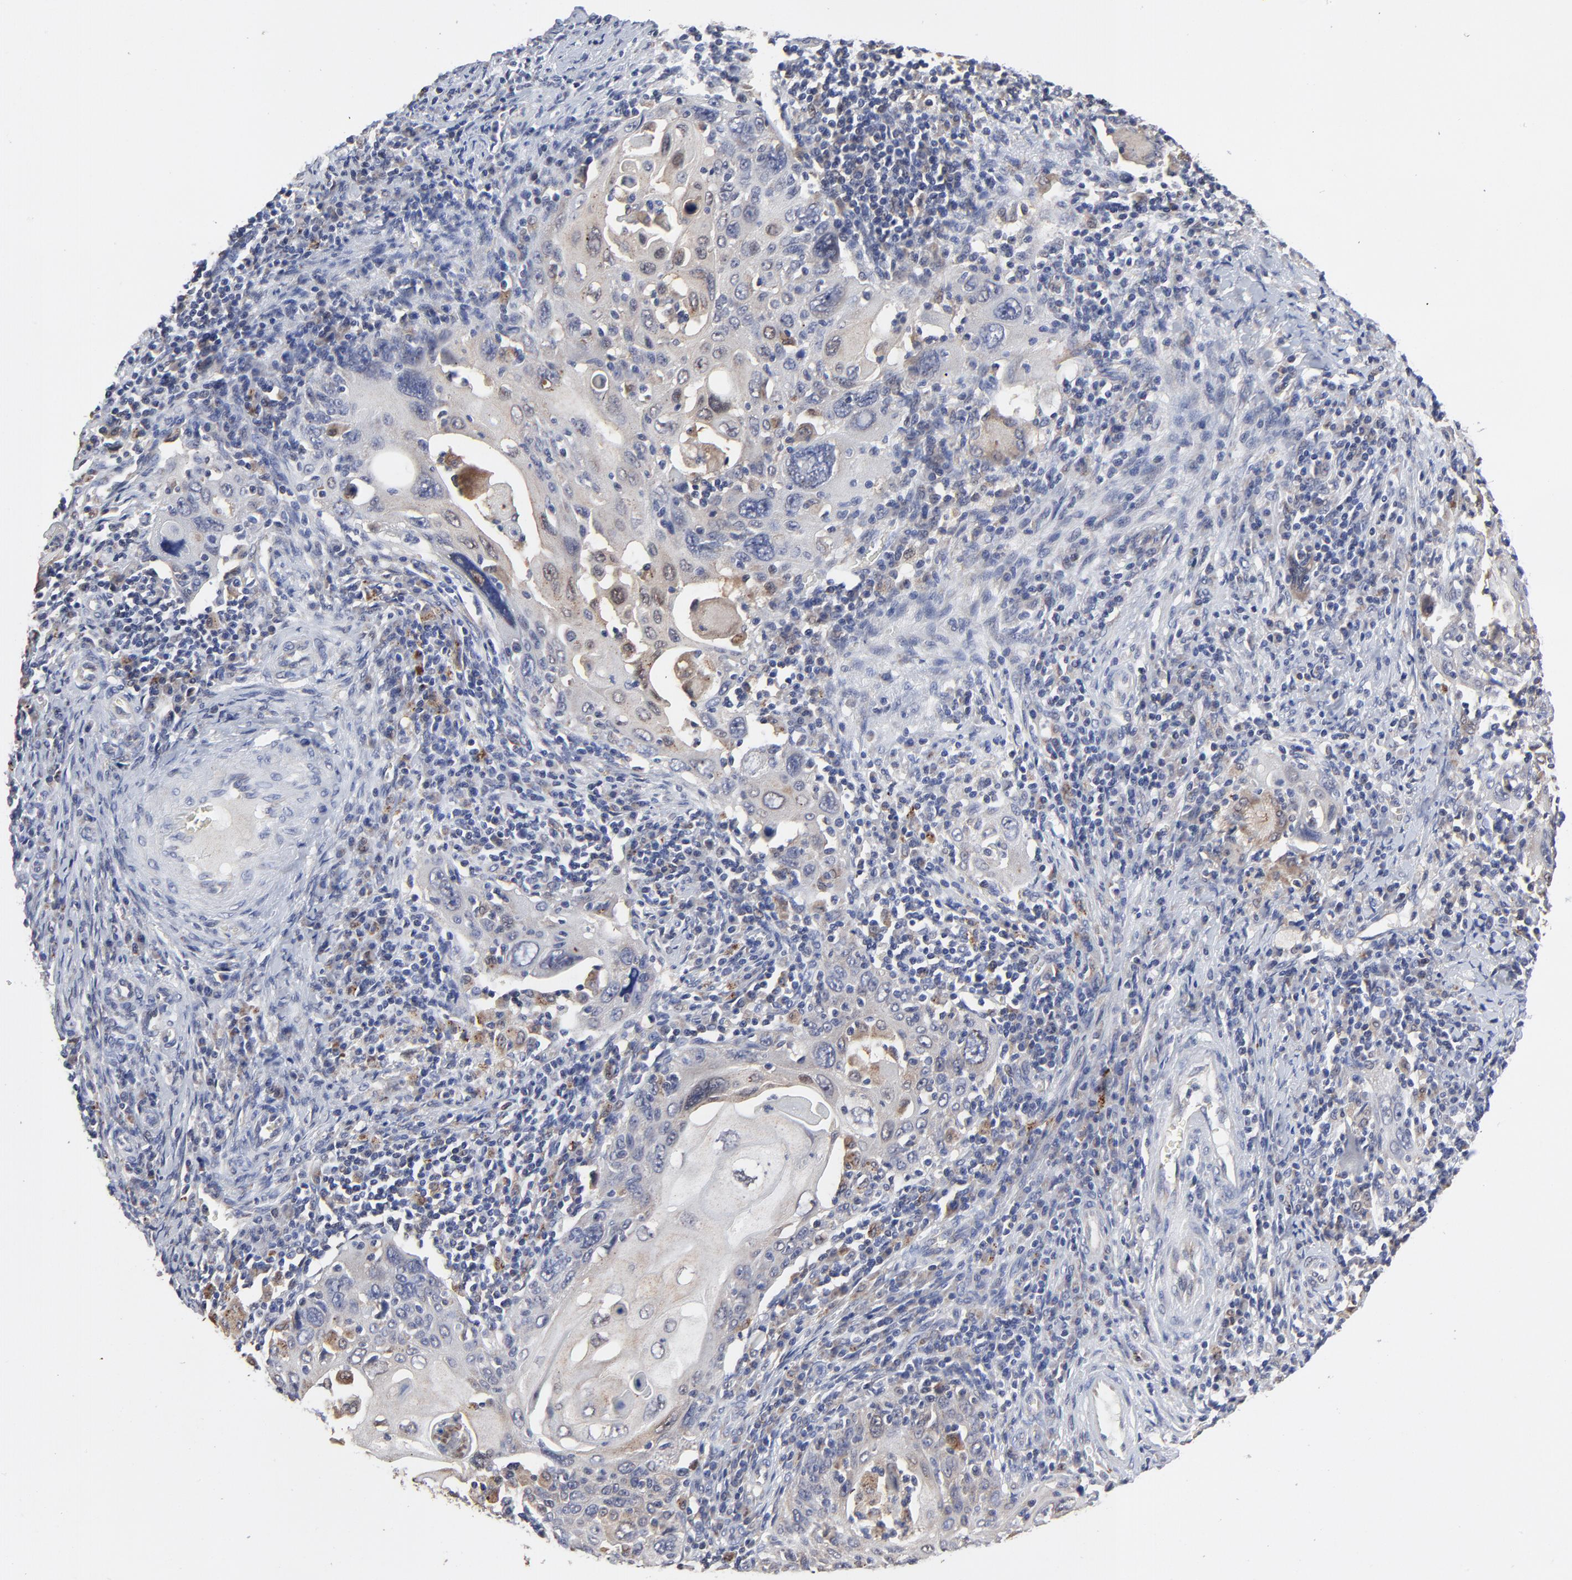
{"staining": {"intensity": "weak", "quantity": "25%-75%", "location": "cytoplasmic/membranous"}, "tissue": "cervical cancer", "cell_type": "Tumor cells", "image_type": "cancer", "snomed": [{"axis": "morphology", "description": "Squamous cell carcinoma, NOS"}, {"axis": "topography", "description": "Cervix"}], "caption": "Protein expression analysis of cervical squamous cell carcinoma demonstrates weak cytoplasmic/membranous expression in approximately 25%-75% of tumor cells.", "gene": "LGALS3", "patient": {"sex": "female", "age": 54}}